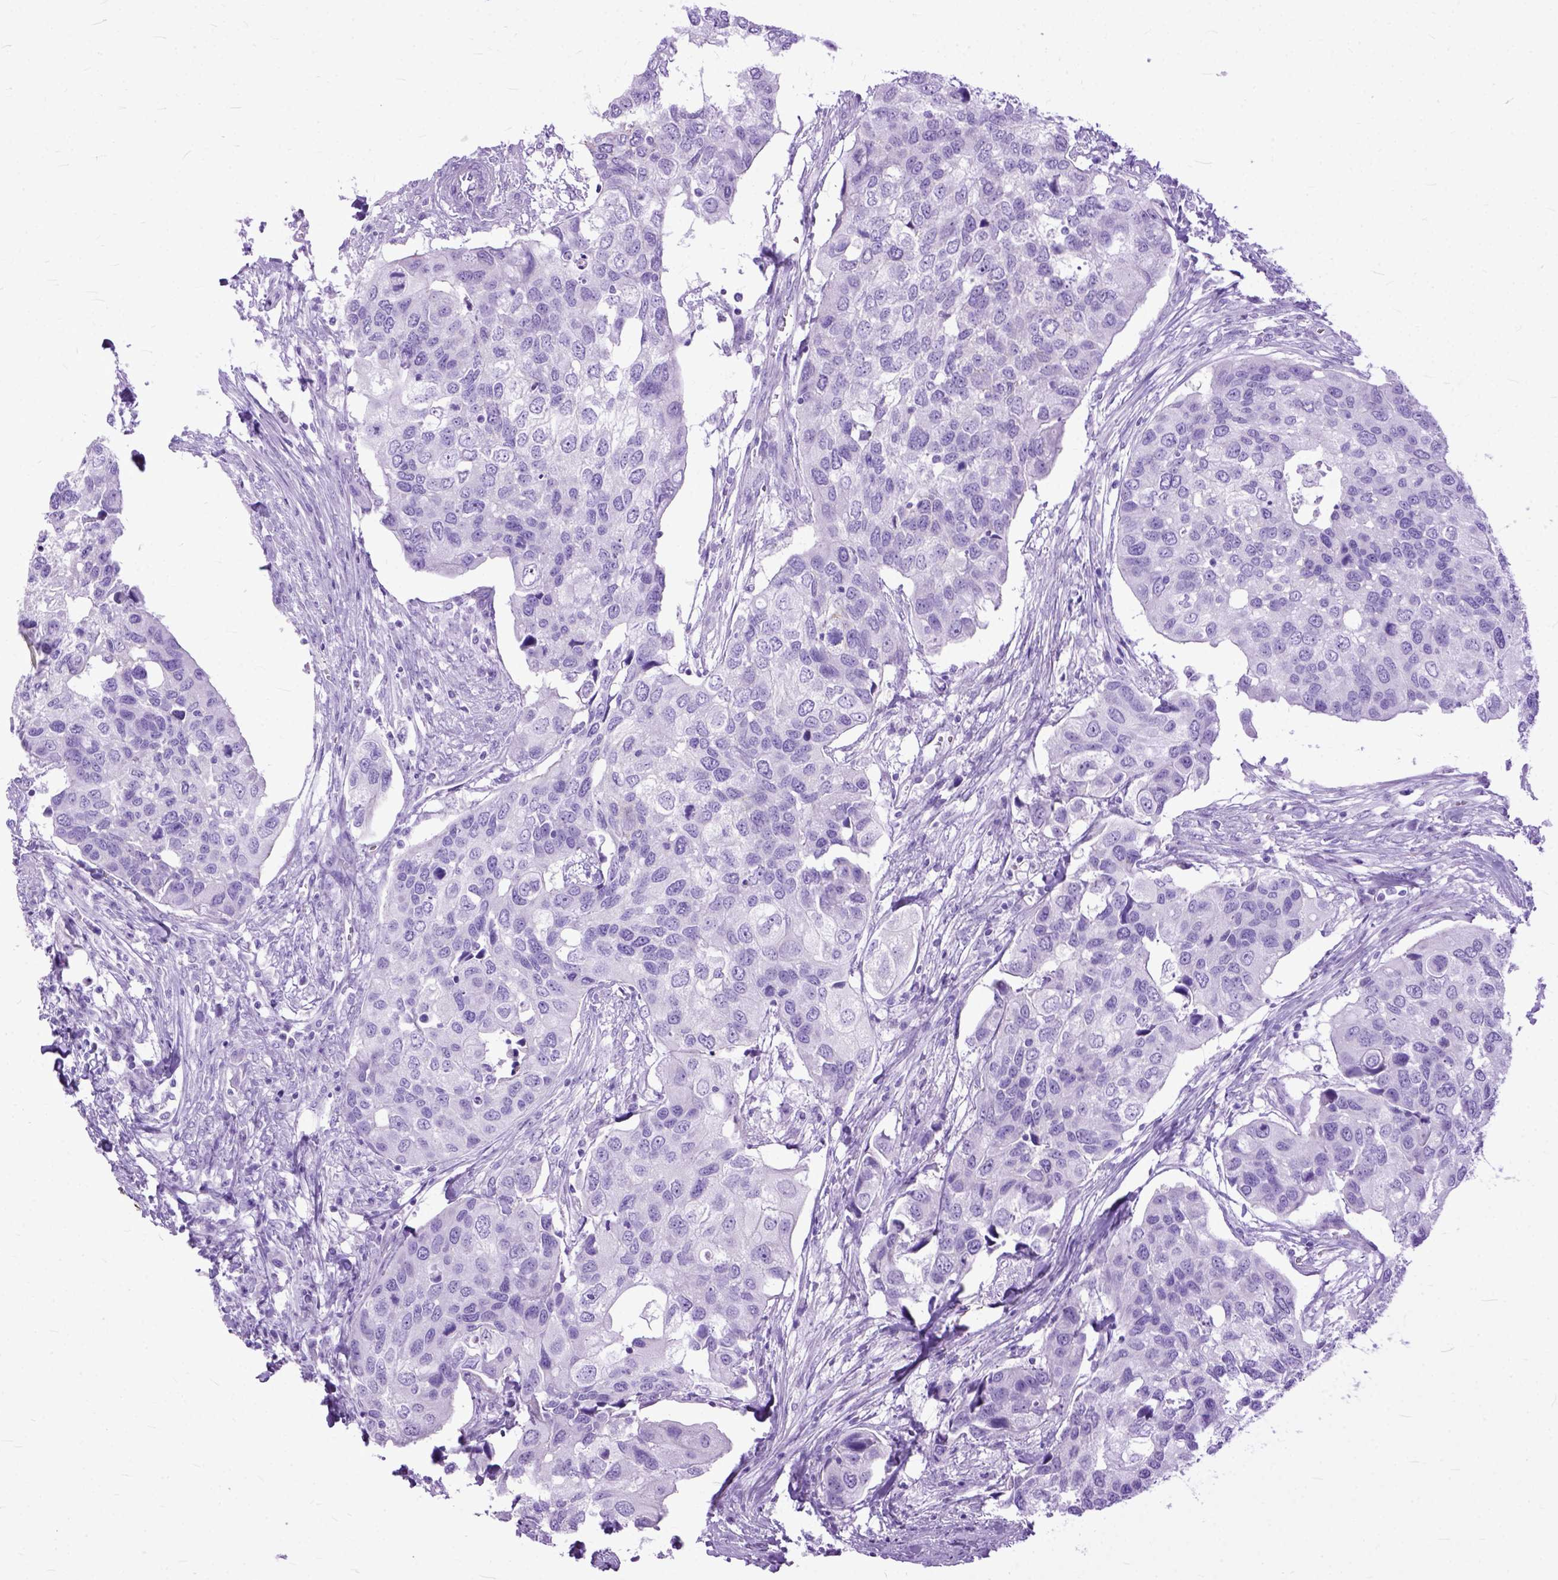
{"staining": {"intensity": "negative", "quantity": "none", "location": "none"}, "tissue": "urothelial cancer", "cell_type": "Tumor cells", "image_type": "cancer", "snomed": [{"axis": "morphology", "description": "Urothelial carcinoma, High grade"}, {"axis": "topography", "description": "Urinary bladder"}], "caption": "Immunohistochemistry of urothelial cancer displays no expression in tumor cells.", "gene": "GNGT1", "patient": {"sex": "male", "age": 60}}